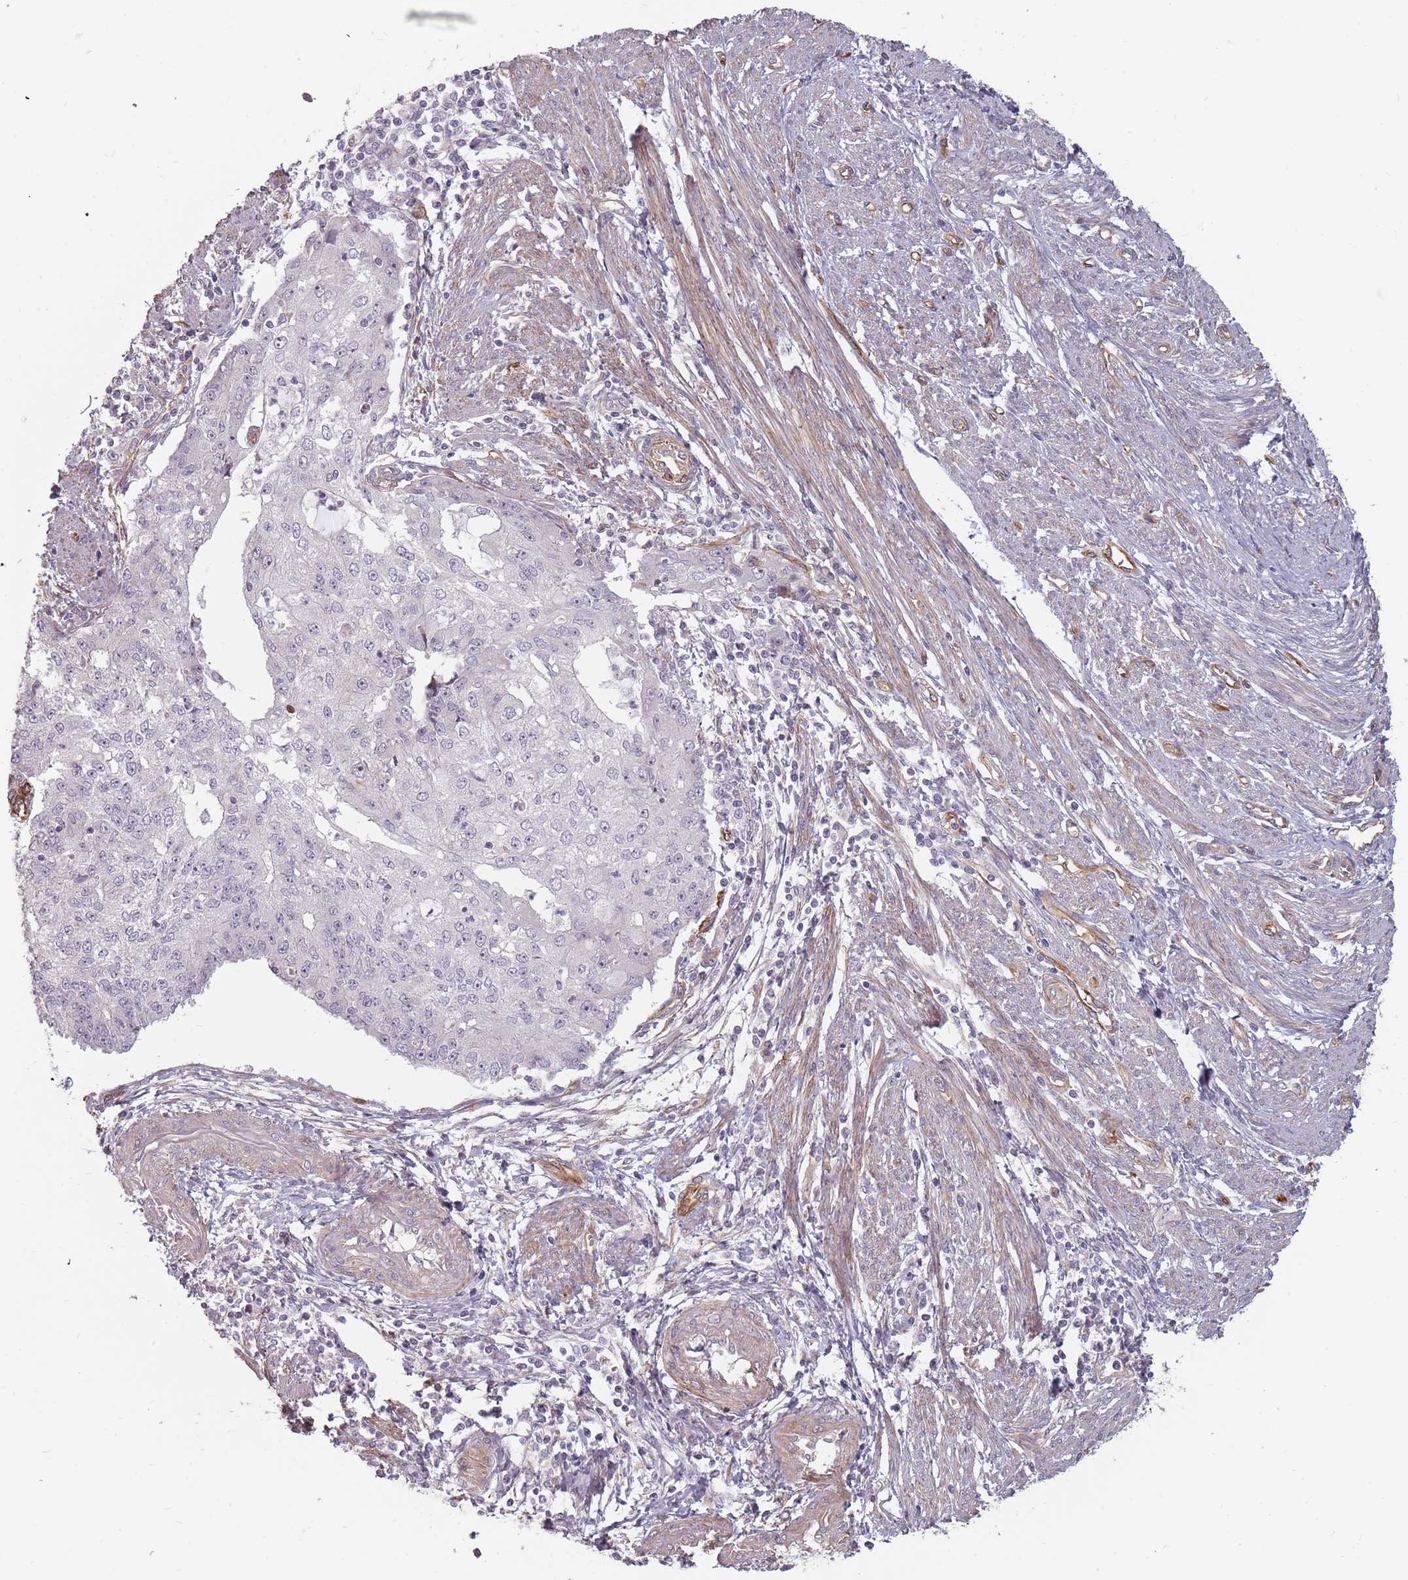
{"staining": {"intensity": "negative", "quantity": "none", "location": "none"}, "tissue": "endometrial cancer", "cell_type": "Tumor cells", "image_type": "cancer", "snomed": [{"axis": "morphology", "description": "Adenocarcinoma, NOS"}, {"axis": "topography", "description": "Endometrium"}], "caption": "Histopathology image shows no protein staining in tumor cells of endometrial adenocarcinoma tissue.", "gene": "GAS2L3", "patient": {"sex": "female", "age": 56}}